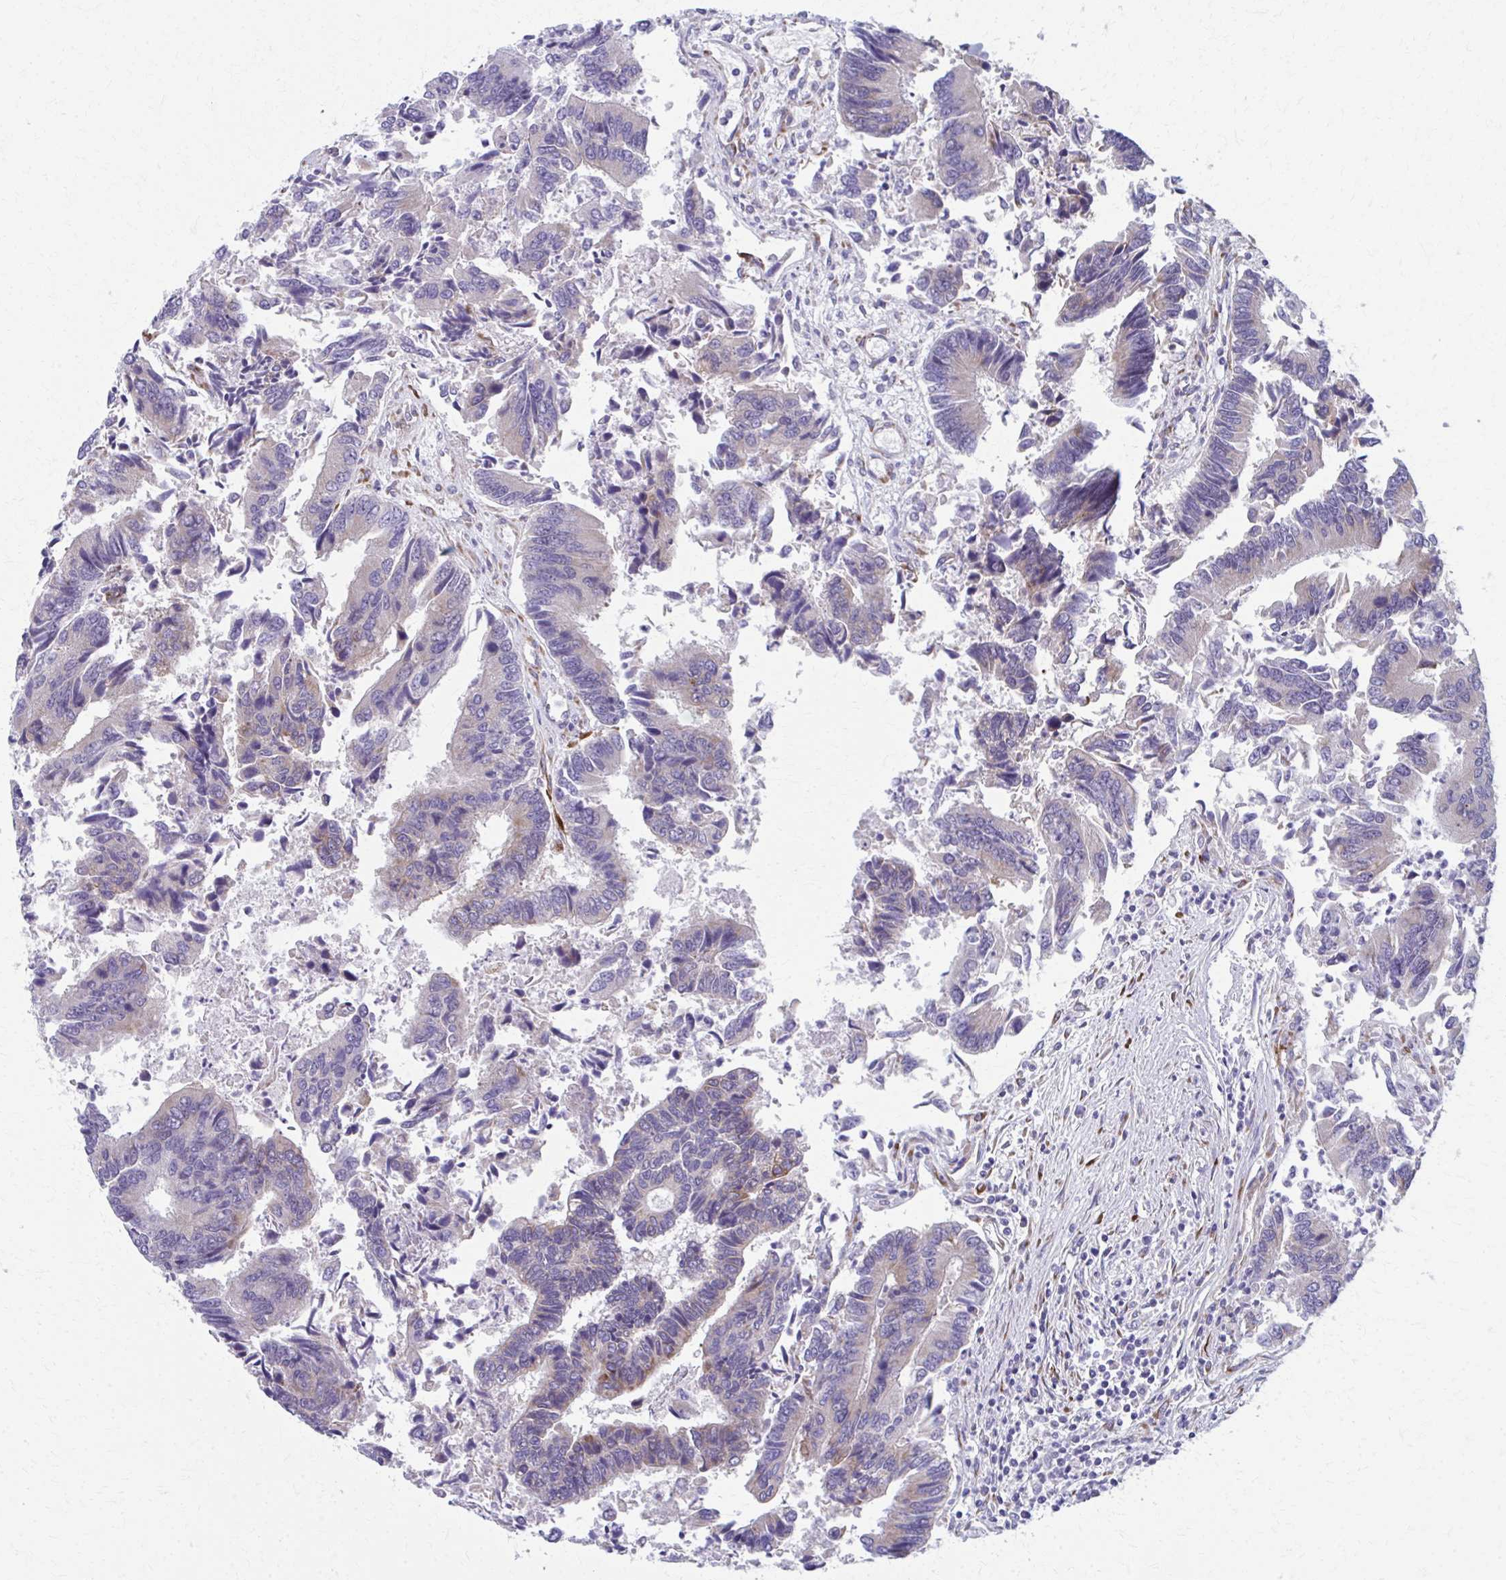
{"staining": {"intensity": "moderate", "quantity": "<25%", "location": "cytoplasmic/membranous"}, "tissue": "colorectal cancer", "cell_type": "Tumor cells", "image_type": "cancer", "snomed": [{"axis": "morphology", "description": "Adenocarcinoma, NOS"}, {"axis": "topography", "description": "Colon"}], "caption": "DAB immunohistochemical staining of human colorectal cancer (adenocarcinoma) exhibits moderate cytoplasmic/membranous protein positivity in about <25% of tumor cells. The protein of interest is shown in brown color, while the nuclei are stained blue.", "gene": "SPATS2L", "patient": {"sex": "female", "age": 67}}